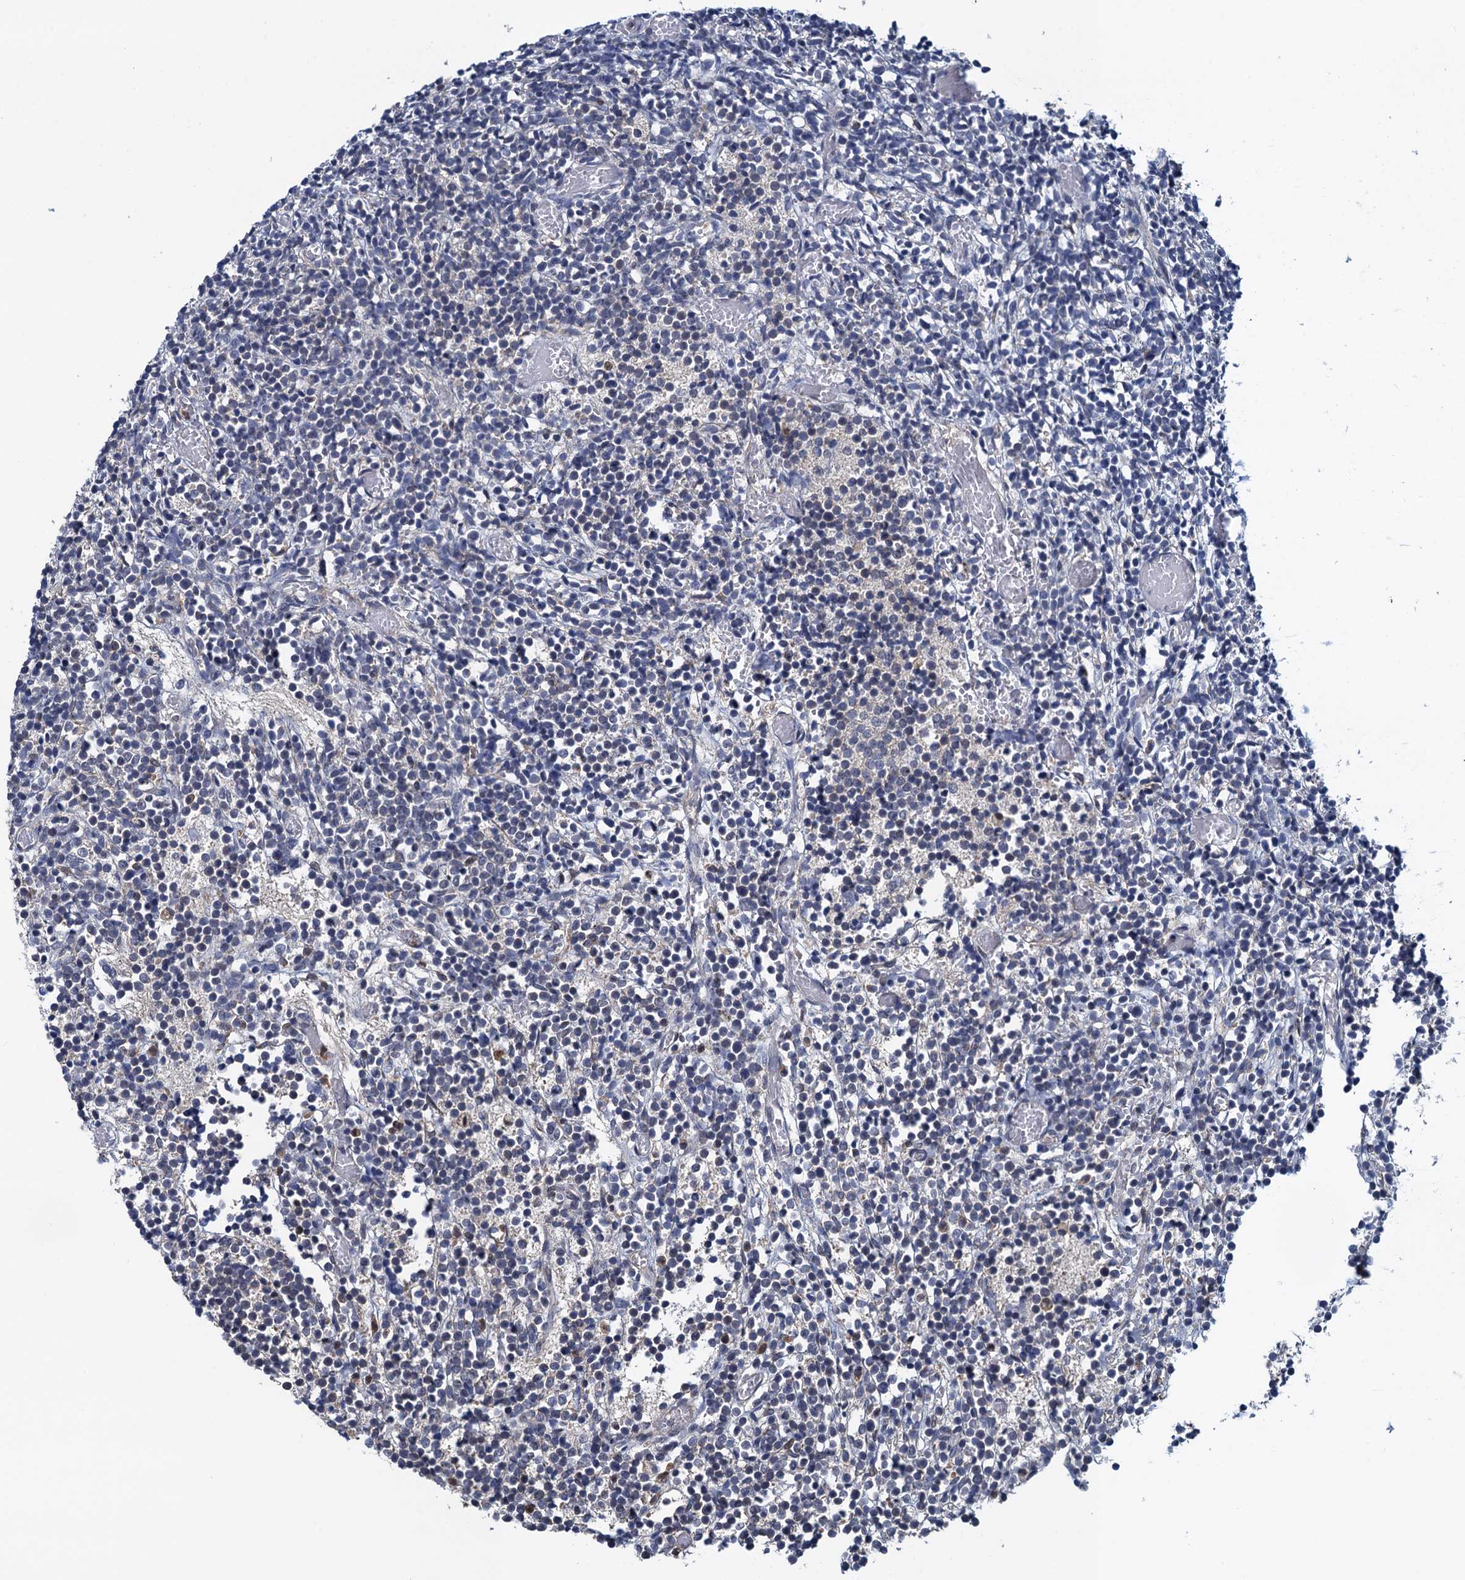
{"staining": {"intensity": "negative", "quantity": "none", "location": "none"}, "tissue": "glioma", "cell_type": "Tumor cells", "image_type": "cancer", "snomed": [{"axis": "morphology", "description": "Glioma, malignant, Low grade"}, {"axis": "topography", "description": "Brain"}], "caption": "The photomicrograph reveals no significant expression in tumor cells of low-grade glioma (malignant).", "gene": "RNF125", "patient": {"sex": "female", "age": 1}}